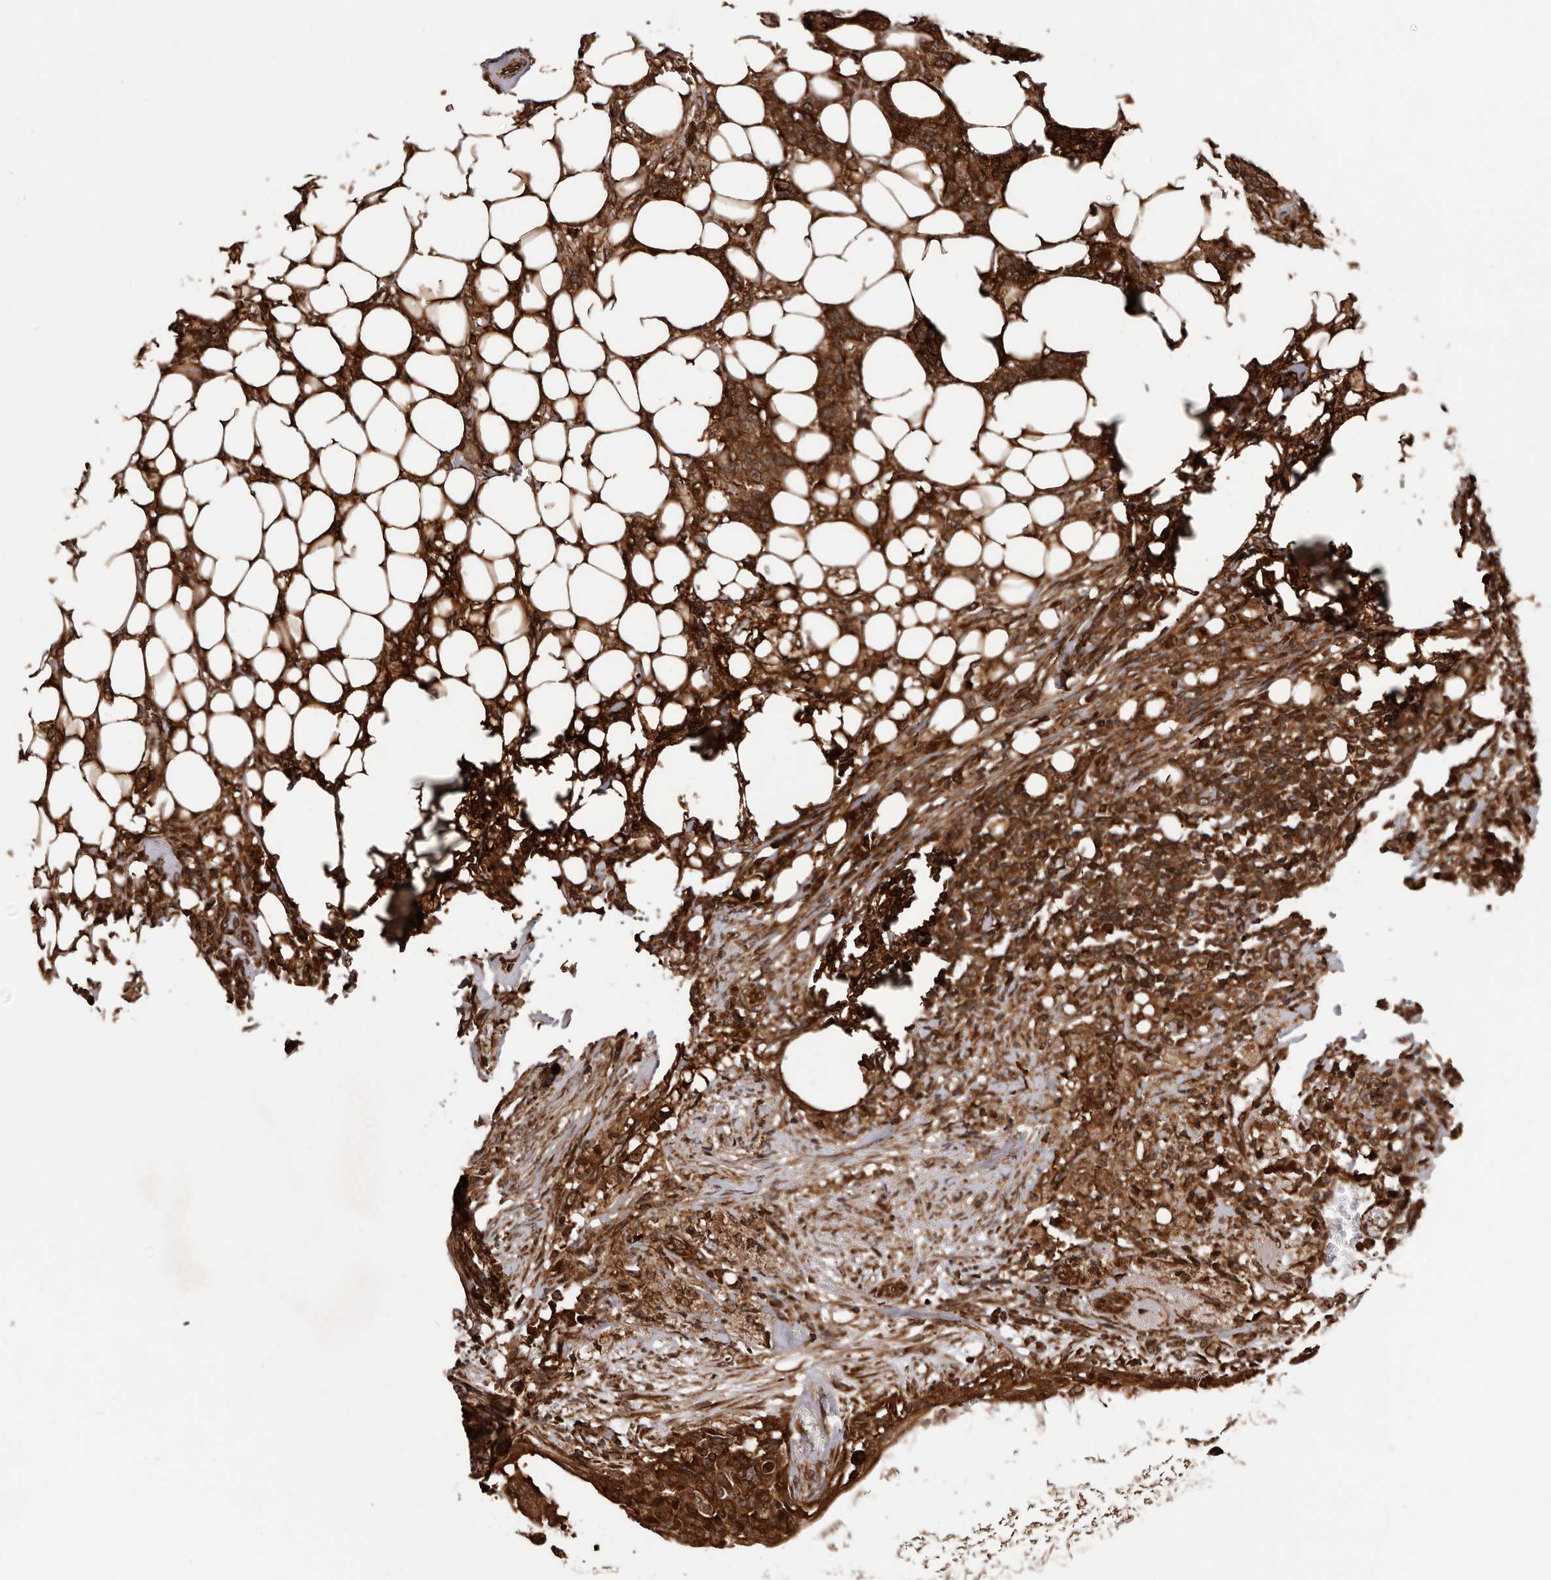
{"staining": {"intensity": "strong", "quantity": ">75%", "location": "cytoplasmic/membranous,nuclear"}, "tissue": "breast cancer", "cell_type": "Tumor cells", "image_type": "cancer", "snomed": [{"axis": "morphology", "description": "Duct carcinoma"}, {"axis": "topography", "description": "Breast"}], "caption": "A micrograph of intraductal carcinoma (breast) stained for a protein displays strong cytoplasmic/membranous and nuclear brown staining in tumor cells.", "gene": "ADAMTS2", "patient": {"sex": "female", "age": 40}}